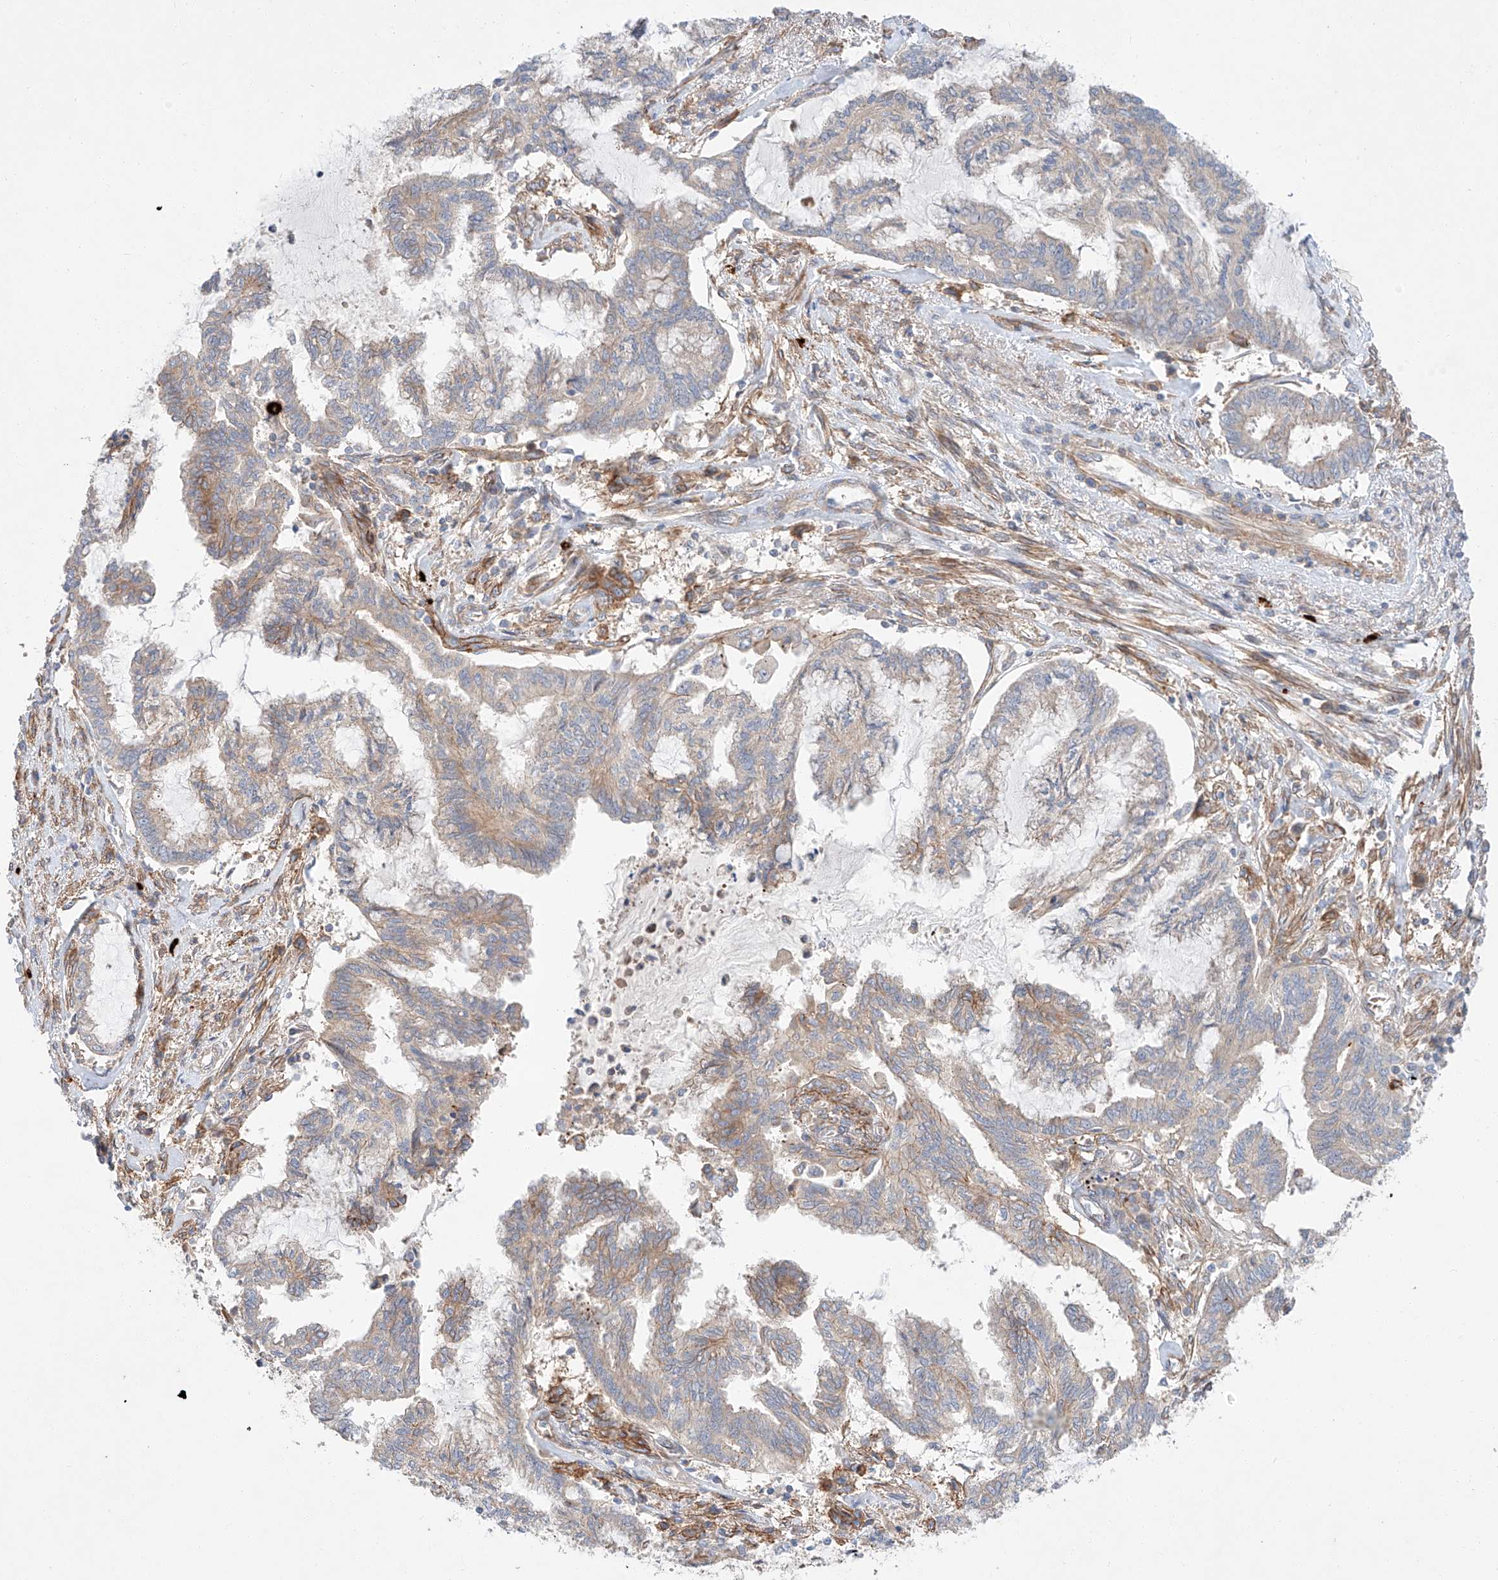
{"staining": {"intensity": "moderate", "quantity": "<25%", "location": "cytoplasmic/membranous"}, "tissue": "endometrial cancer", "cell_type": "Tumor cells", "image_type": "cancer", "snomed": [{"axis": "morphology", "description": "Adenocarcinoma, NOS"}, {"axis": "topography", "description": "Endometrium"}], "caption": "Protein staining displays moderate cytoplasmic/membranous positivity in about <25% of tumor cells in endometrial cancer (adenocarcinoma). Ihc stains the protein of interest in brown and the nuclei are stained blue.", "gene": "MINDY4", "patient": {"sex": "female", "age": 86}}